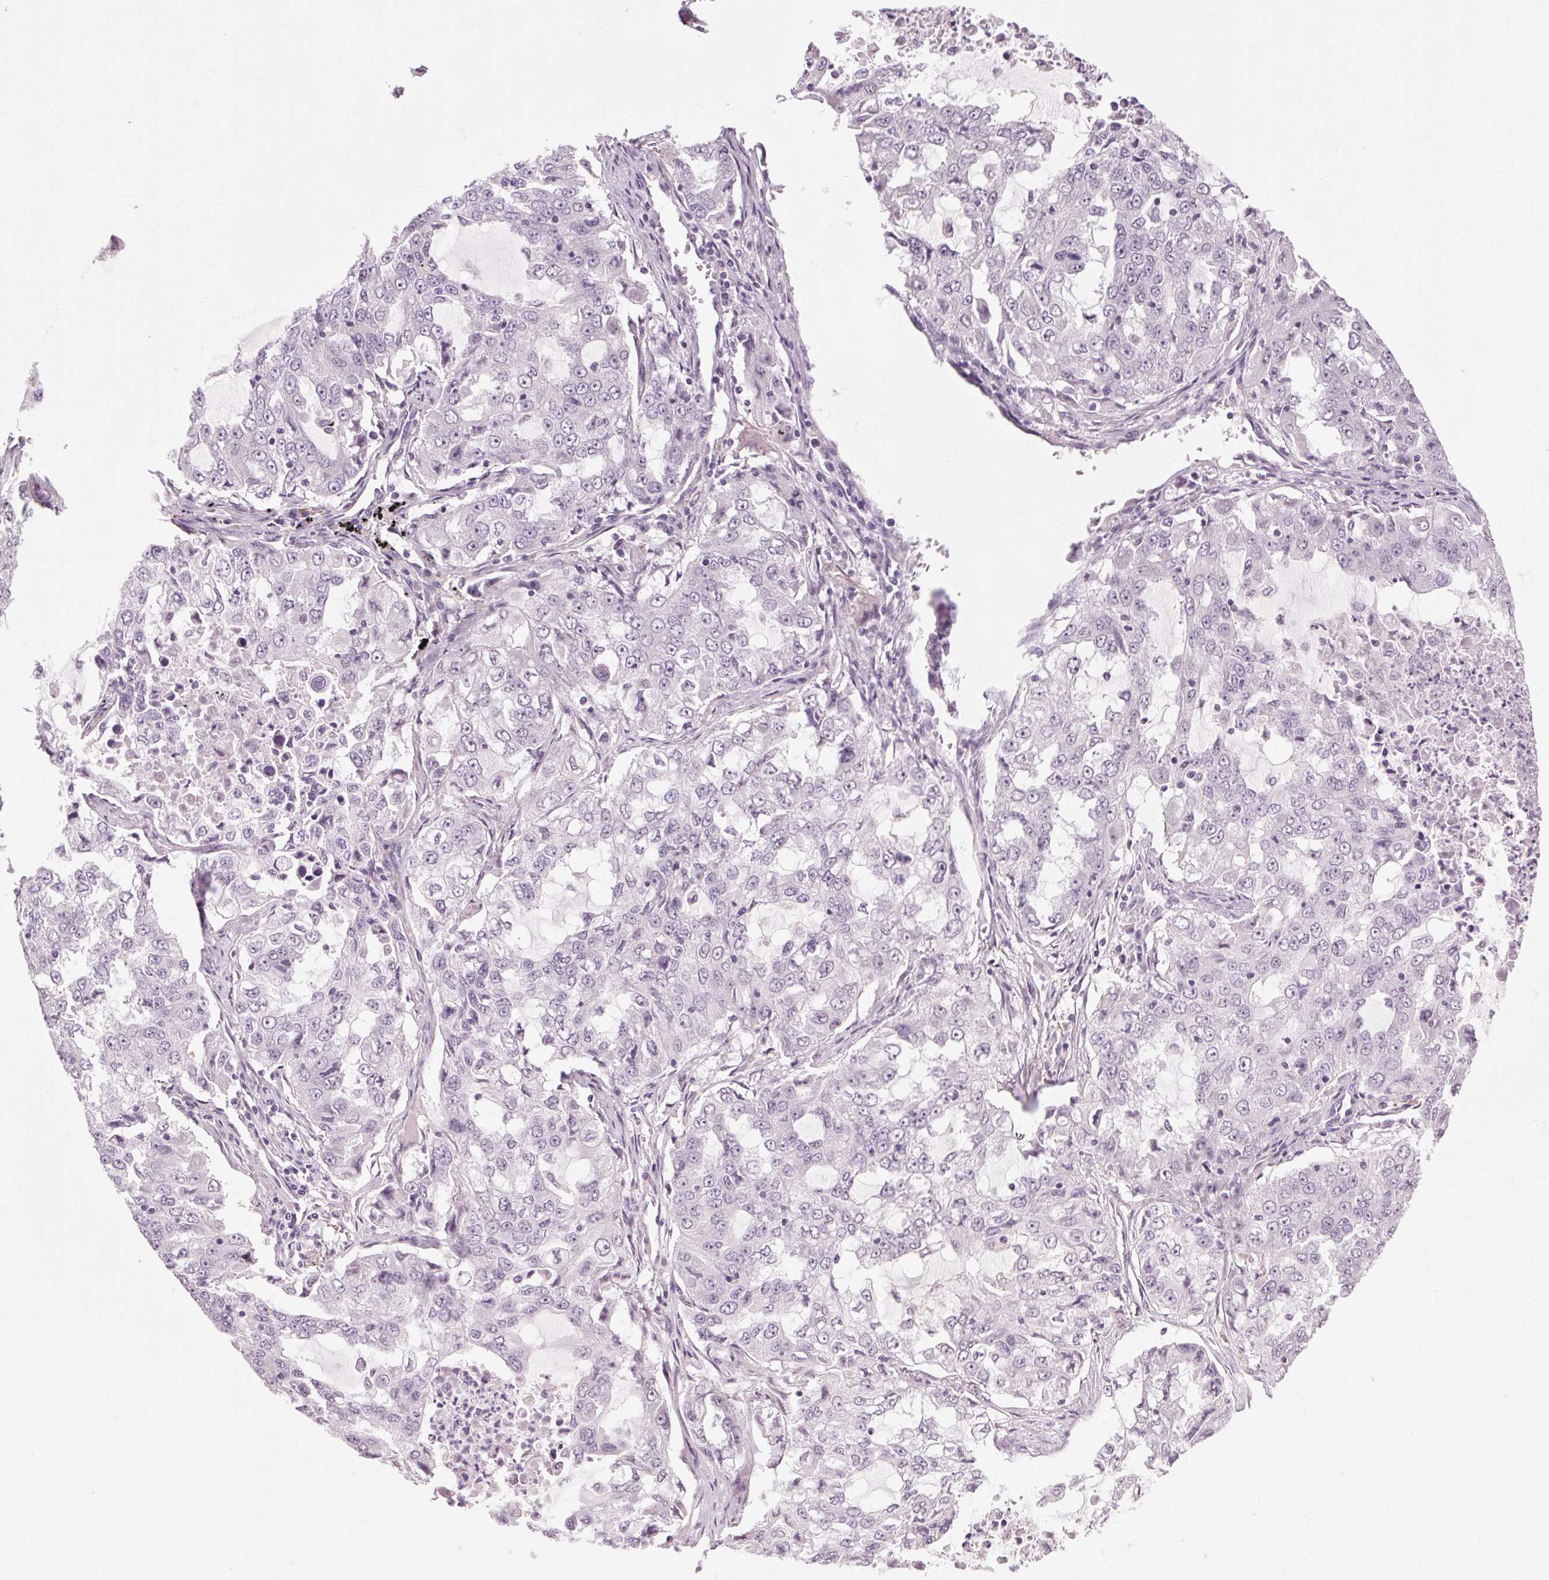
{"staining": {"intensity": "negative", "quantity": "none", "location": "none"}, "tissue": "lung cancer", "cell_type": "Tumor cells", "image_type": "cancer", "snomed": [{"axis": "morphology", "description": "Adenocarcinoma, NOS"}, {"axis": "topography", "description": "Lung"}], "caption": "This is a photomicrograph of IHC staining of lung cancer, which shows no positivity in tumor cells. Brightfield microscopy of IHC stained with DAB (3,3'-diaminobenzidine) (brown) and hematoxylin (blue), captured at high magnification.", "gene": "KLHL40", "patient": {"sex": "female", "age": 61}}